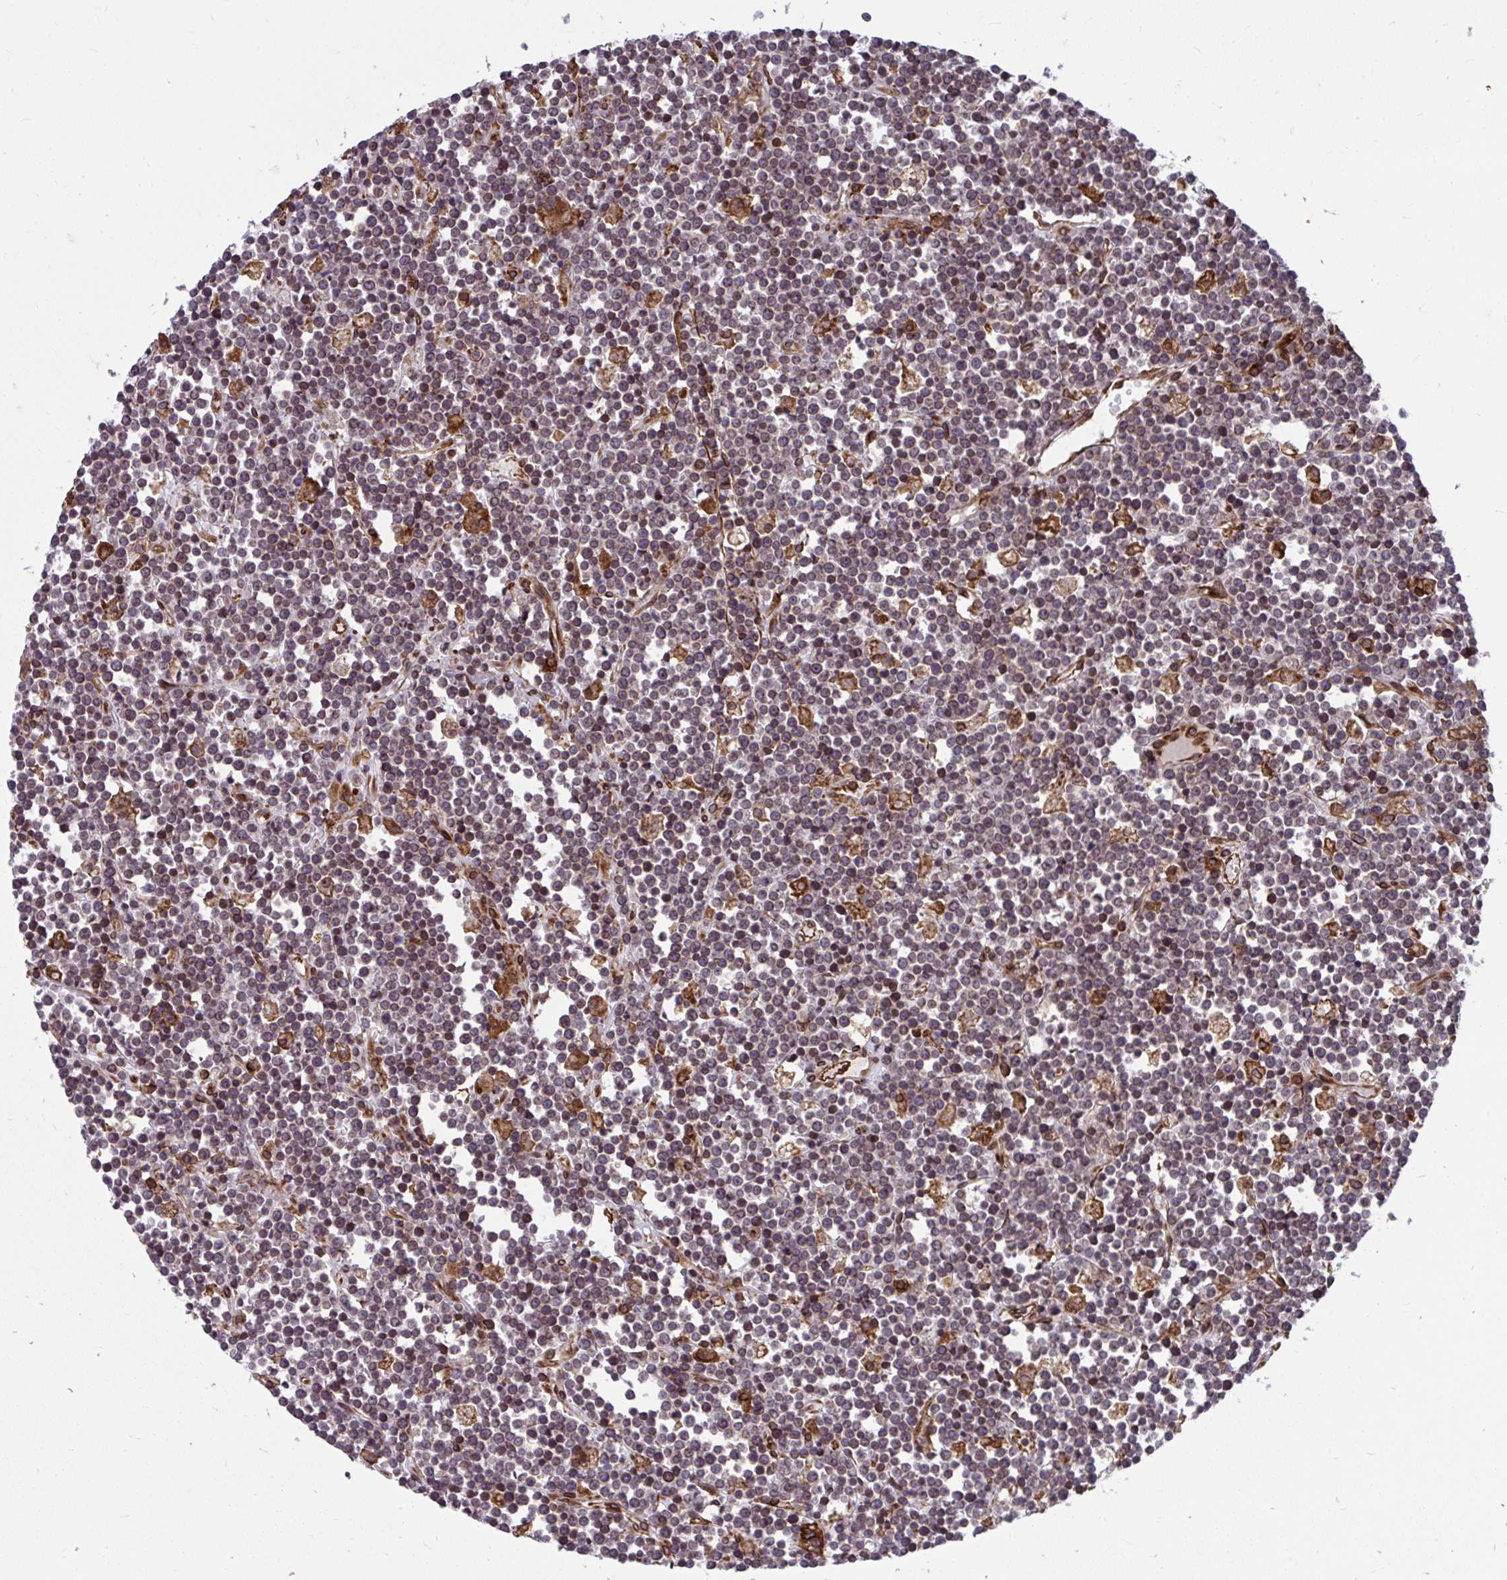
{"staining": {"intensity": "negative", "quantity": "none", "location": "none"}, "tissue": "lymphoma", "cell_type": "Tumor cells", "image_type": "cancer", "snomed": [{"axis": "morphology", "description": "Malignant lymphoma, non-Hodgkin's type, High grade"}, {"axis": "topography", "description": "Ovary"}], "caption": "Immunohistochemical staining of malignant lymphoma, non-Hodgkin's type (high-grade) demonstrates no significant staining in tumor cells. (DAB immunohistochemistry, high magnification).", "gene": "STIM2", "patient": {"sex": "female", "age": 56}}